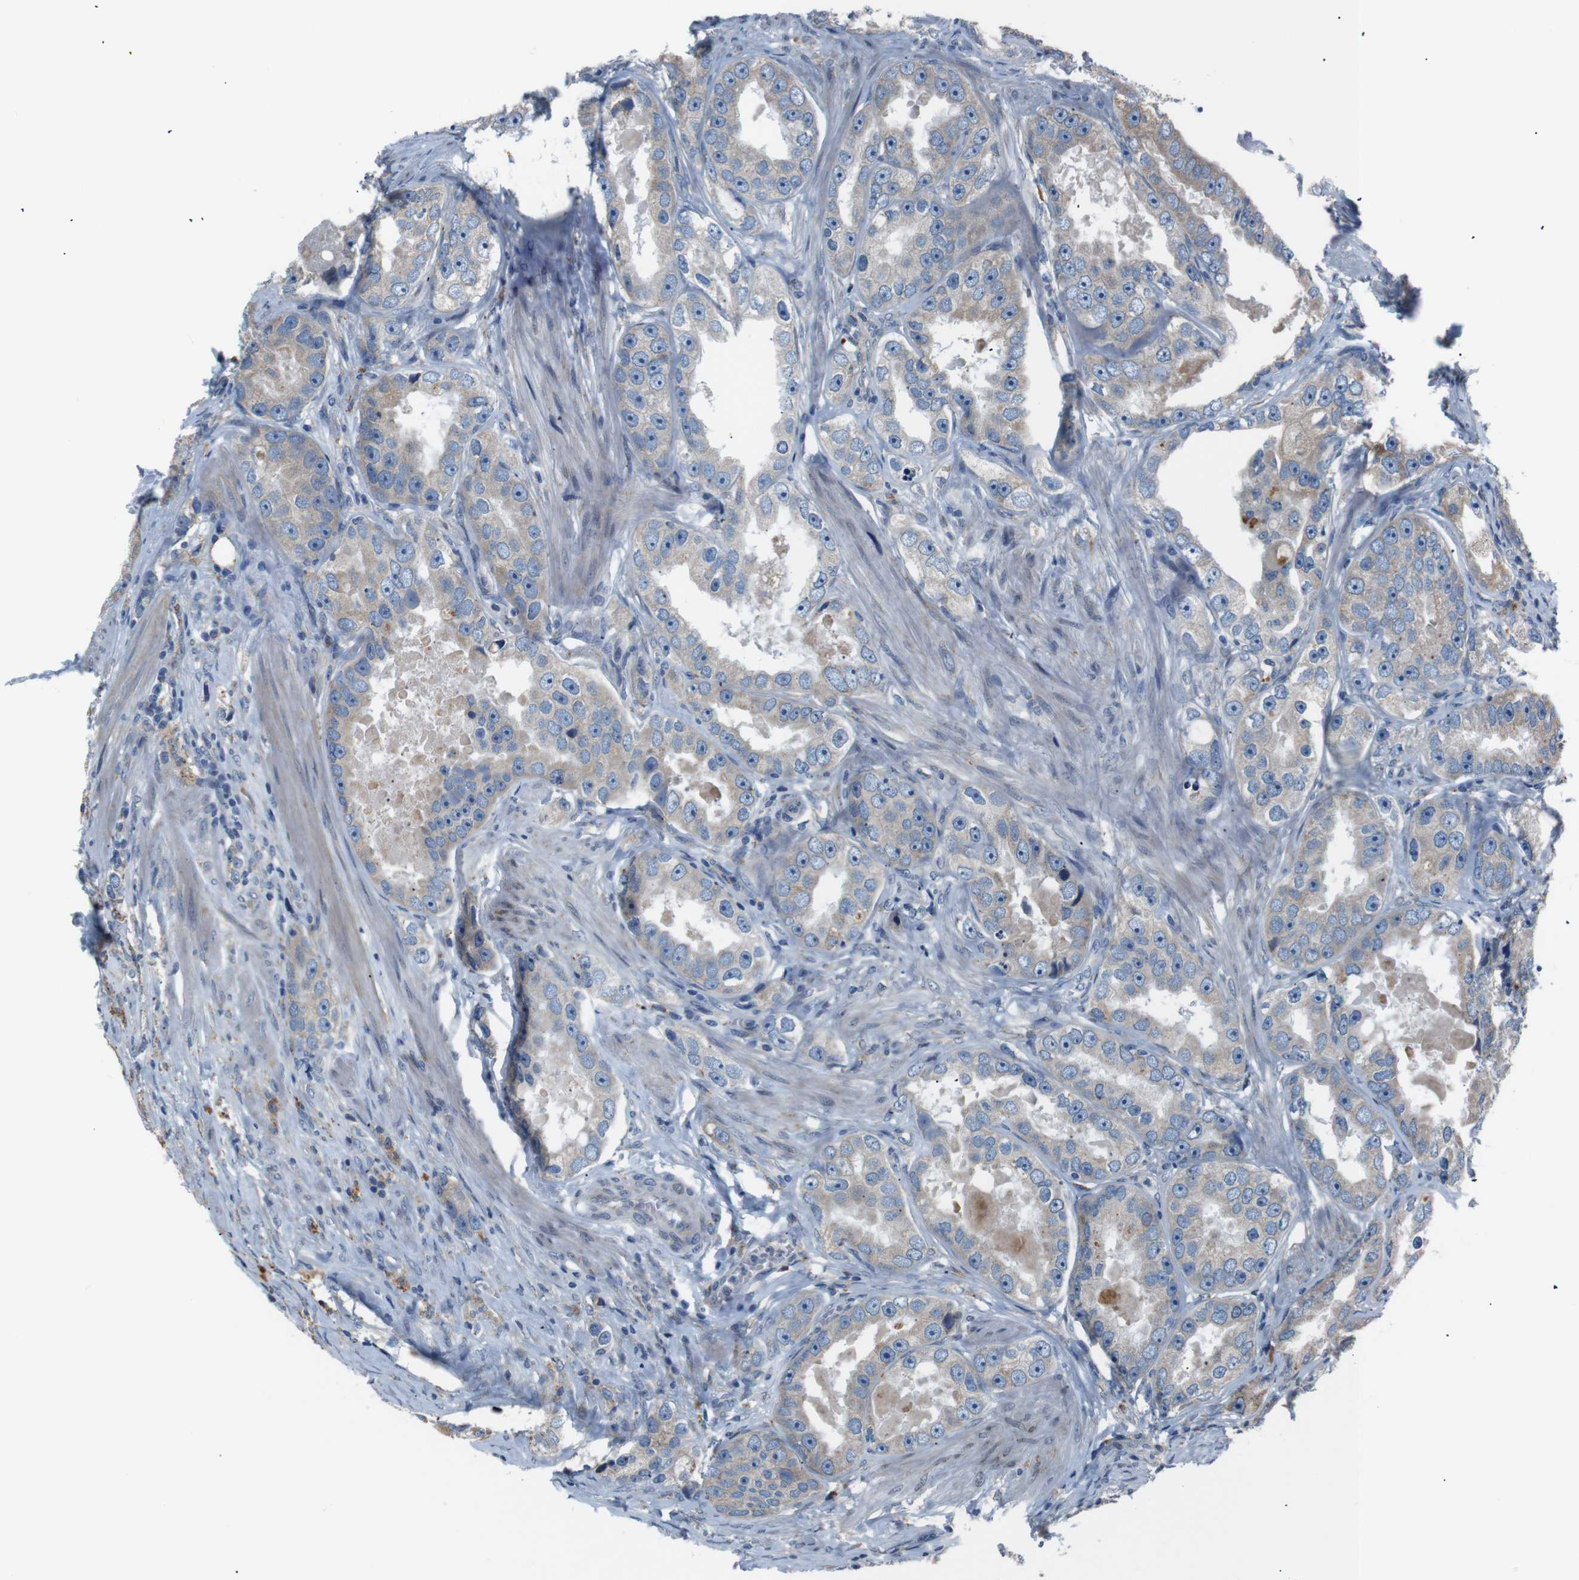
{"staining": {"intensity": "moderate", "quantity": "25%-75%", "location": "cytoplasmic/membranous"}, "tissue": "prostate cancer", "cell_type": "Tumor cells", "image_type": "cancer", "snomed": [{"axis": "morphology", "description": "Adenocarcinoma, High grade"}, {"axis": "topography", "description": "Prostate"}], "caption": "Immunohistochemistry (IHC) micrograph of human prostate cancer stained for a protein (brown), which exhibits medium levels of moderate cytoplasmic/membranous expression in about 25%-75% of tumor cells.", "gene": "SIGMAR1", "patient": {"sex": "male", "age": 63}}